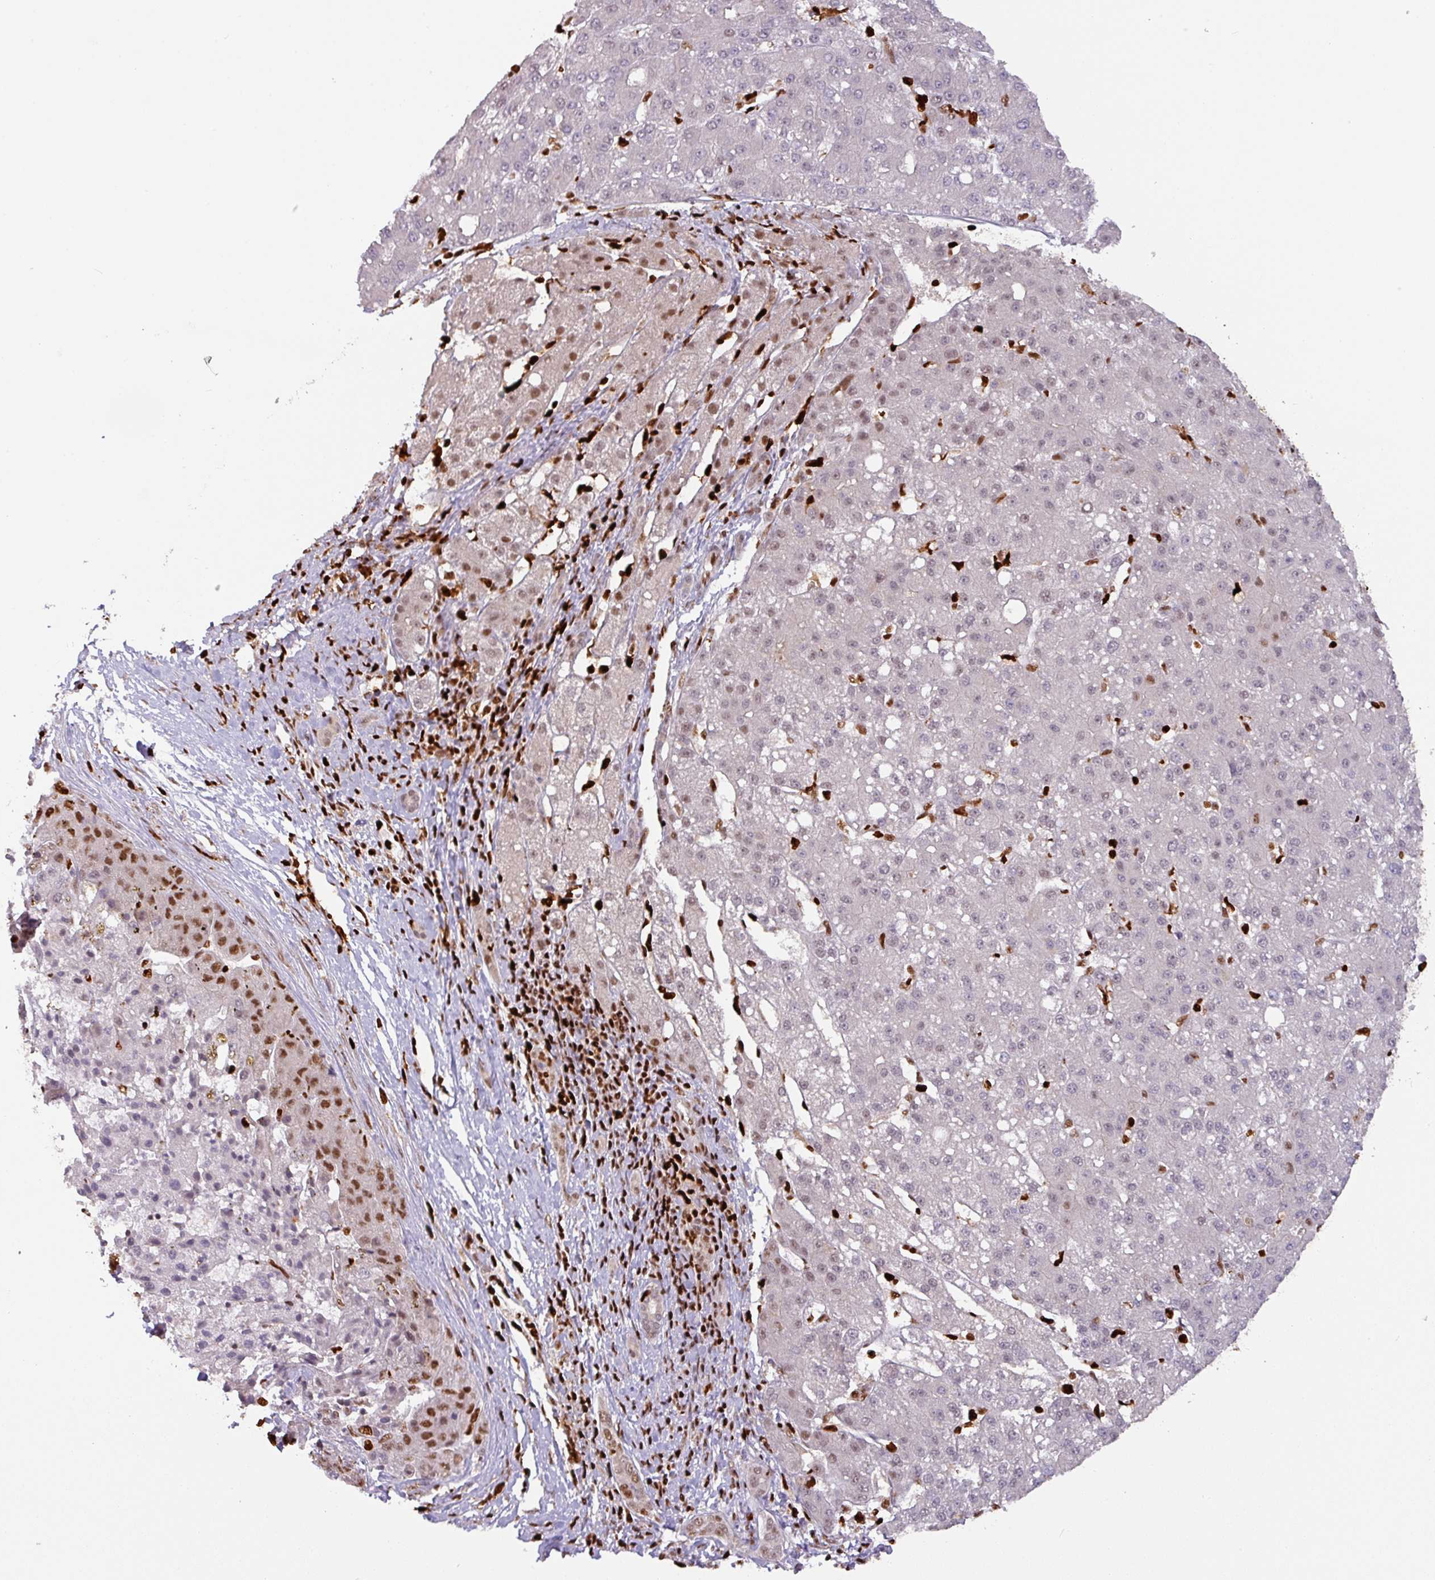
{"staining": {"intensity": "moderate", "quantity": "25%-75%", "location": "nuclear"}, "tissue": "liver cancer", "cell_type": "Tumor cells", "image_type": "cancer", "snomed": [{"axis": "morphology", "description": "Carcinoma, Hepatocellular, NOS"}, {"axis": "topography", "description": "Liver"}], "caption": "Brown immunohistochemical staining in liver cancer displays moderate nuclear positivity in about 25%-75% of tumor cells.", "gene": "SAMHD1", "patient": {"sex": "male", "age": 67}}